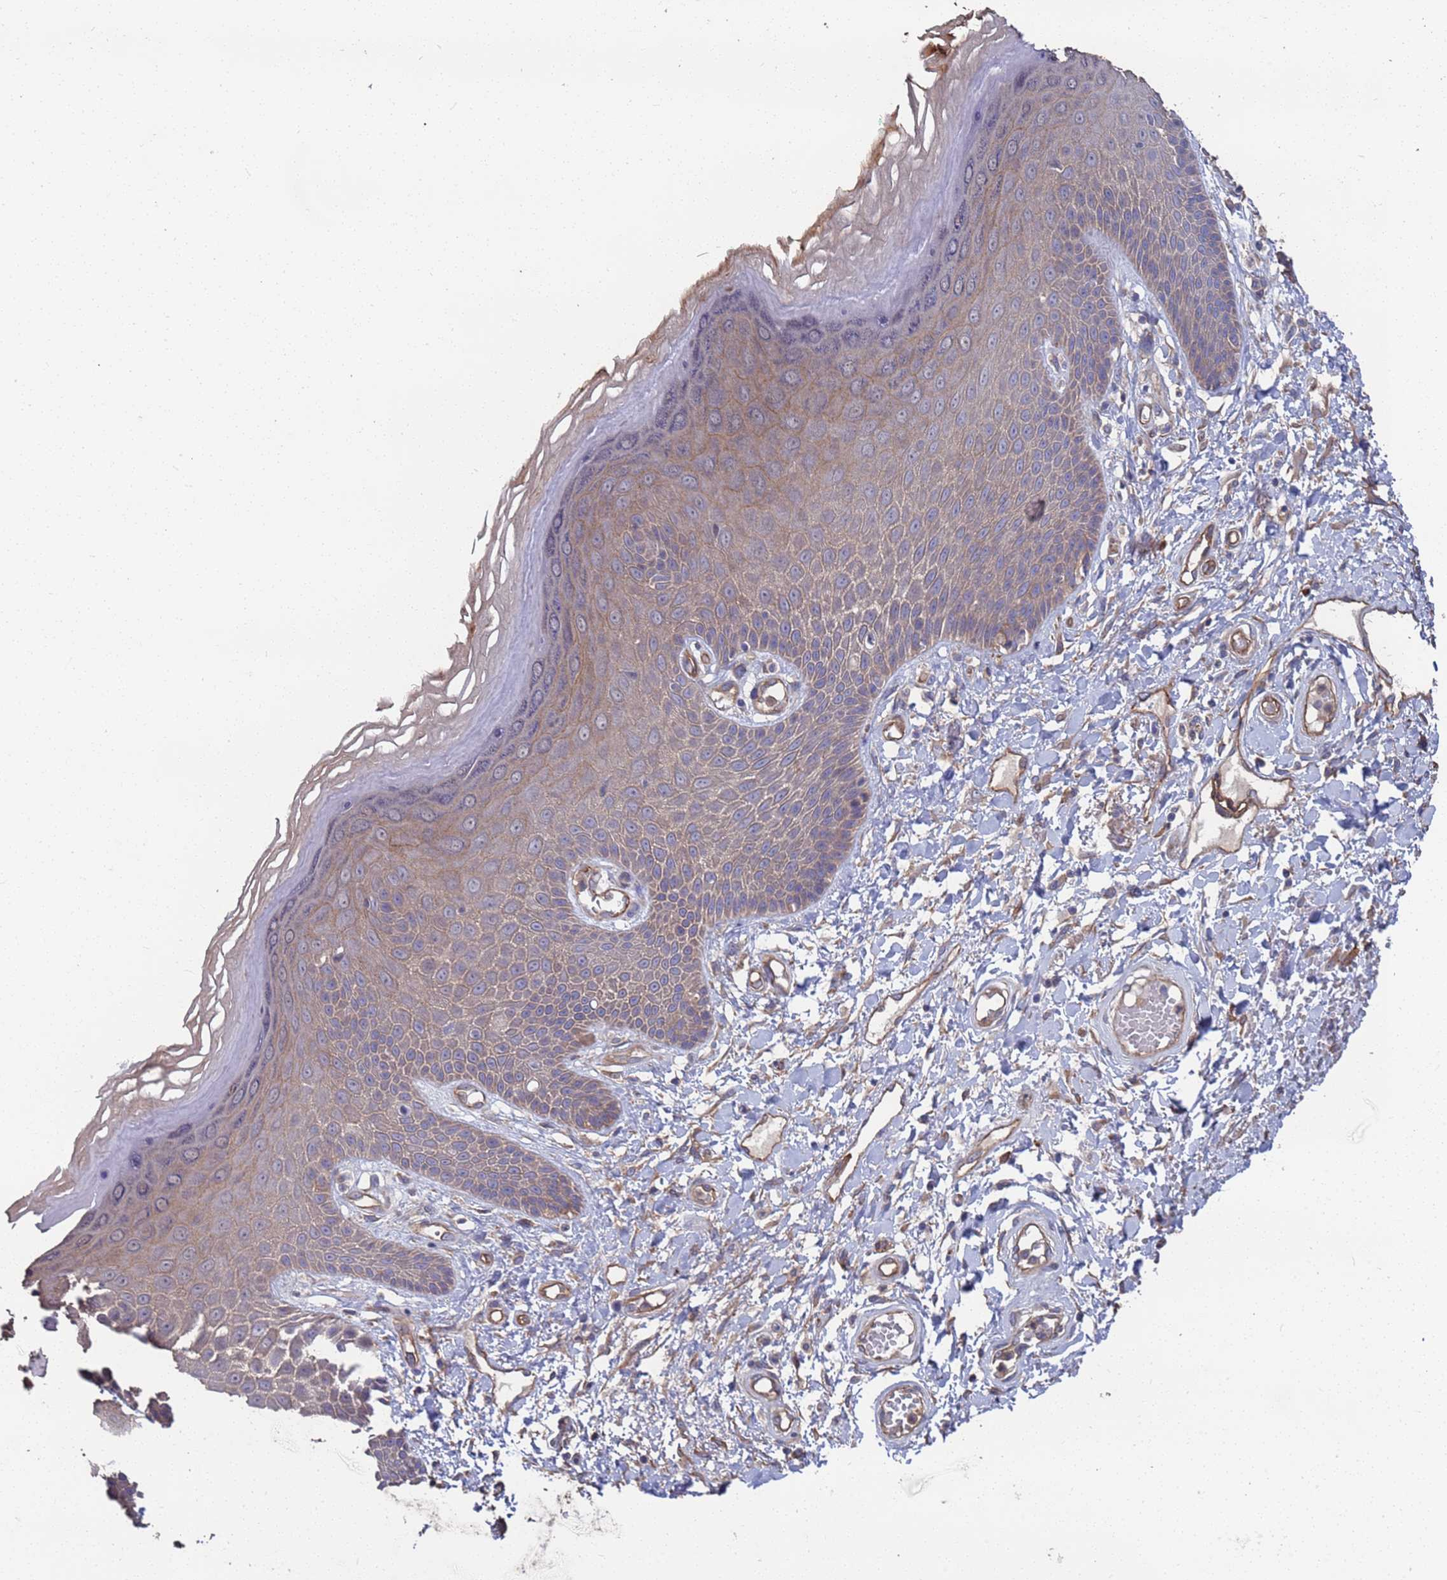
{"staining": {"intensity": "weak", "quantity": "<25%", "location": "cytoplasmic/membranous"}, "tissue": "skin", "cell_type": "Epidermal cells", "image_type": "normal", "snomed": [{"axis": "morphology", "description": "Normal tissue, NOS"}, {"axis": "topography", "description": "Anal"}], "caption": "Immunohistochemical staining of normal skin reveals no significant expression in epidermal cells. Nuclei are stained in blue.", "gene": "NDUFAF6", "patient": {"sex": "male", "age": 78}}